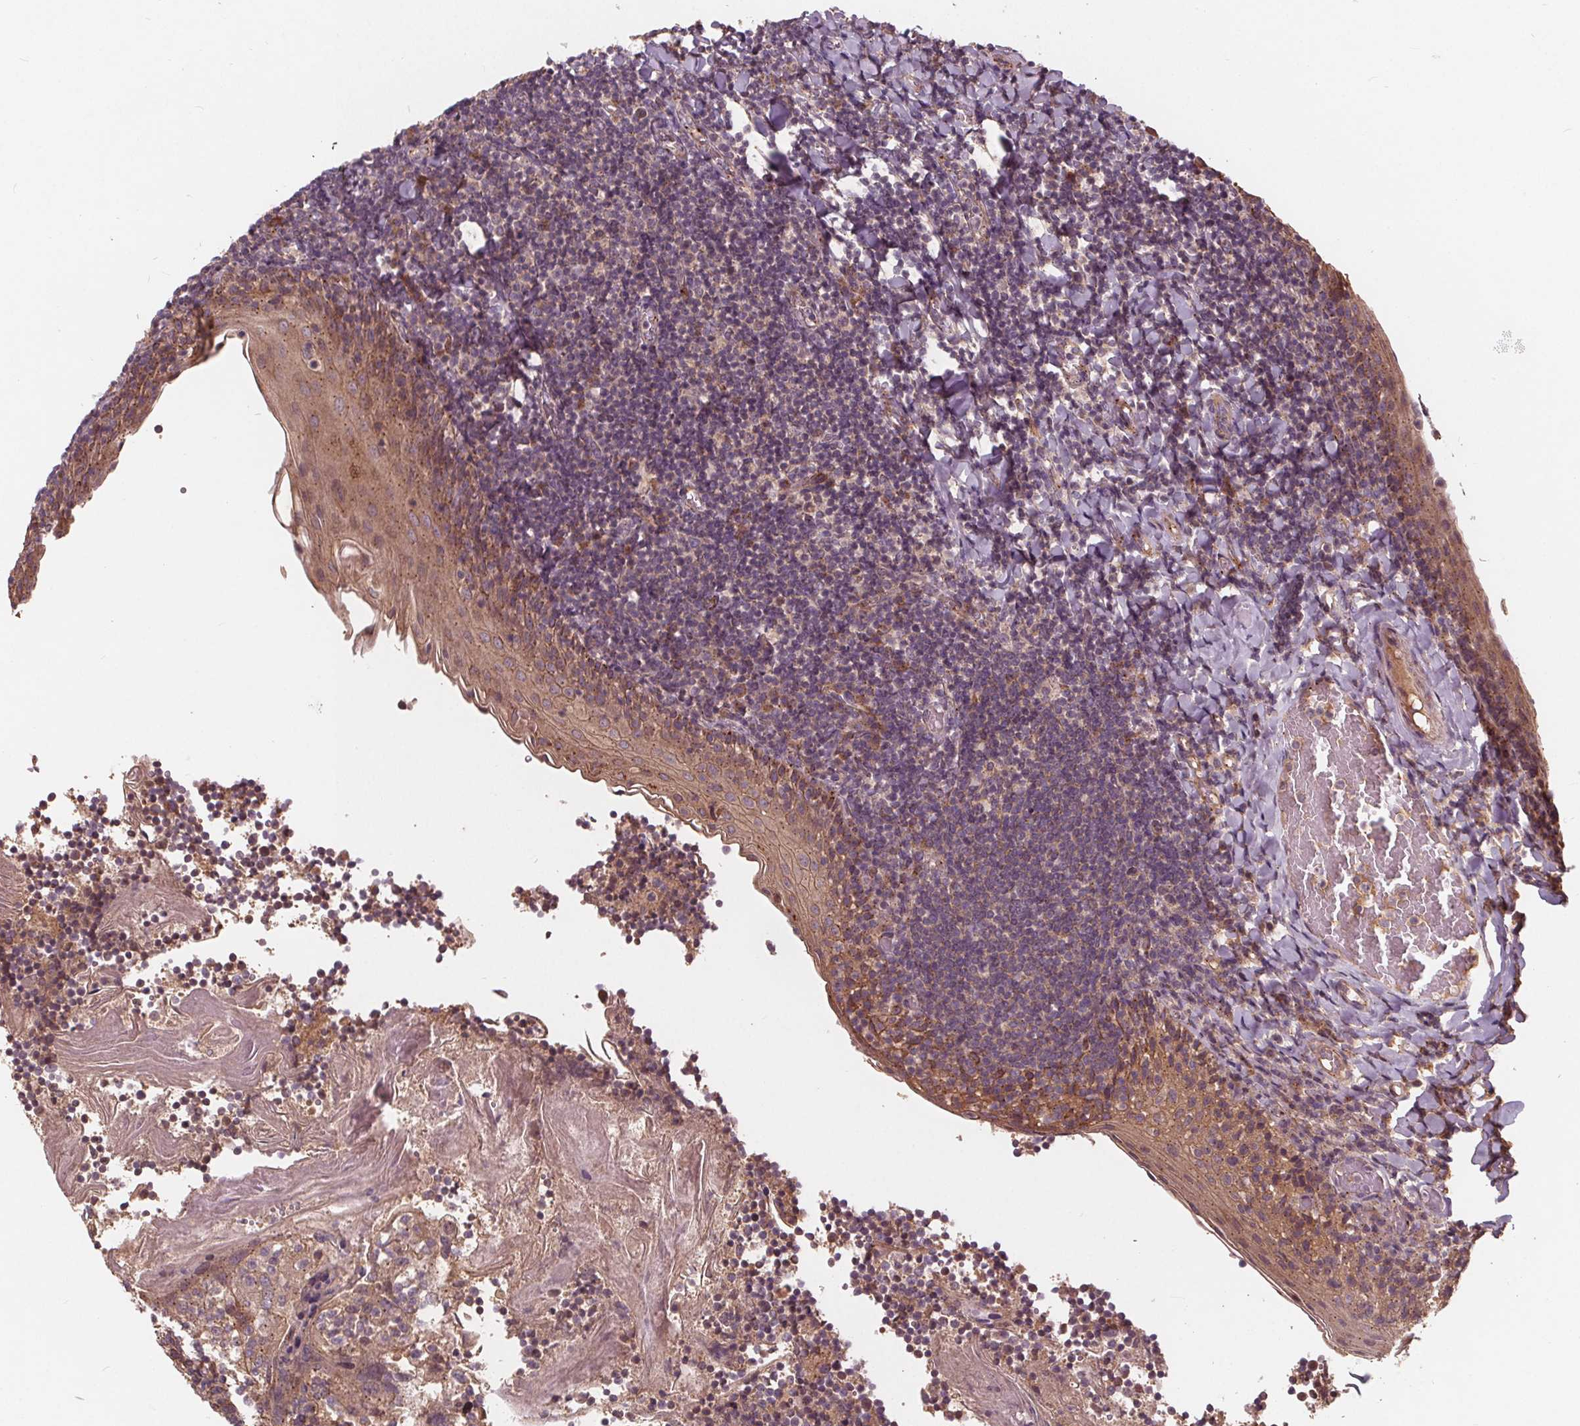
{"staining": {"intensity": "moderate", "quantity": "<25%", "location": "cytoplasmic/membranous"}, "tissue": "tonsil", "cell_type": "Germinal center cells", "image_type": "normal", "snomed": [{"axis": "morphology", "description": "Normal tissue, NOS"}, {"axis": "topography", "description": "Tonsil"}], "caption": "This micrograph shows immunohistochemistry staining of unremarkable human tonsil, with low moderate cytoplasmic/membranous staining in about <25% of germinal center cells.", "gene": "CSNK1G2", "patient": {"sex": "female", "age": 10}}